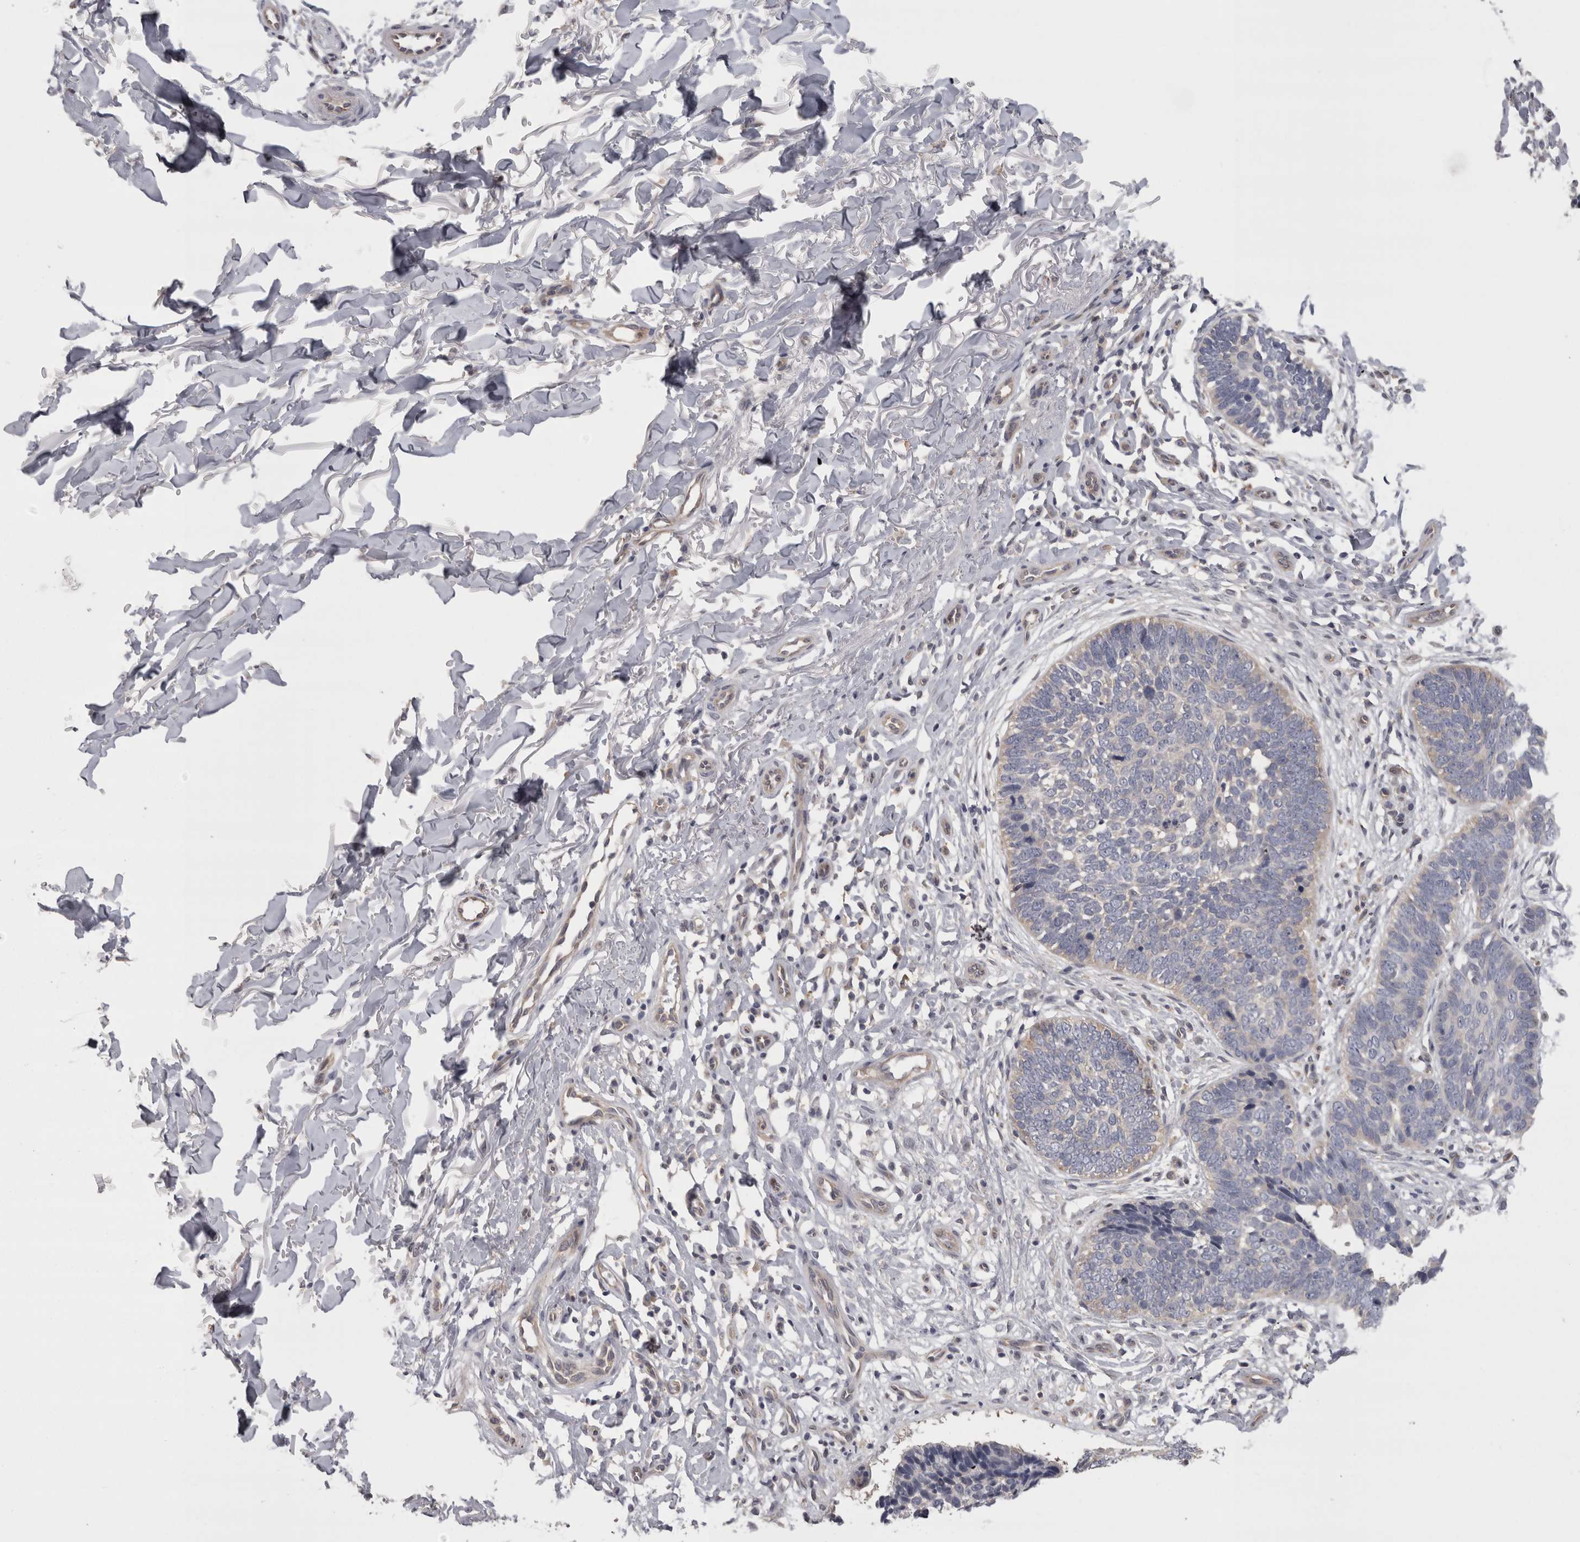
{"staining": {"intensity": "negative", "quantity": "none", "location": "none"}, "tissue": "skin cancer", "cell_type": "Tumor cells", "image_type": "cancer", "snomed": [{"axis": "morphology", "description": "Normal tissue, NOS"}, {"axis": "morphology", "description": "Basal cell carcinoma"}, {"axis": "topography", "description": "Skin"}], "caption": "Tumor cells are negative for brown protein staining in skin cancer. (Brightfield microscopy of DAB immunohistochemistry (IHC) at high magnification).", "gene": "LYZL6", "patient": {"sex": "male", "age": 77}}